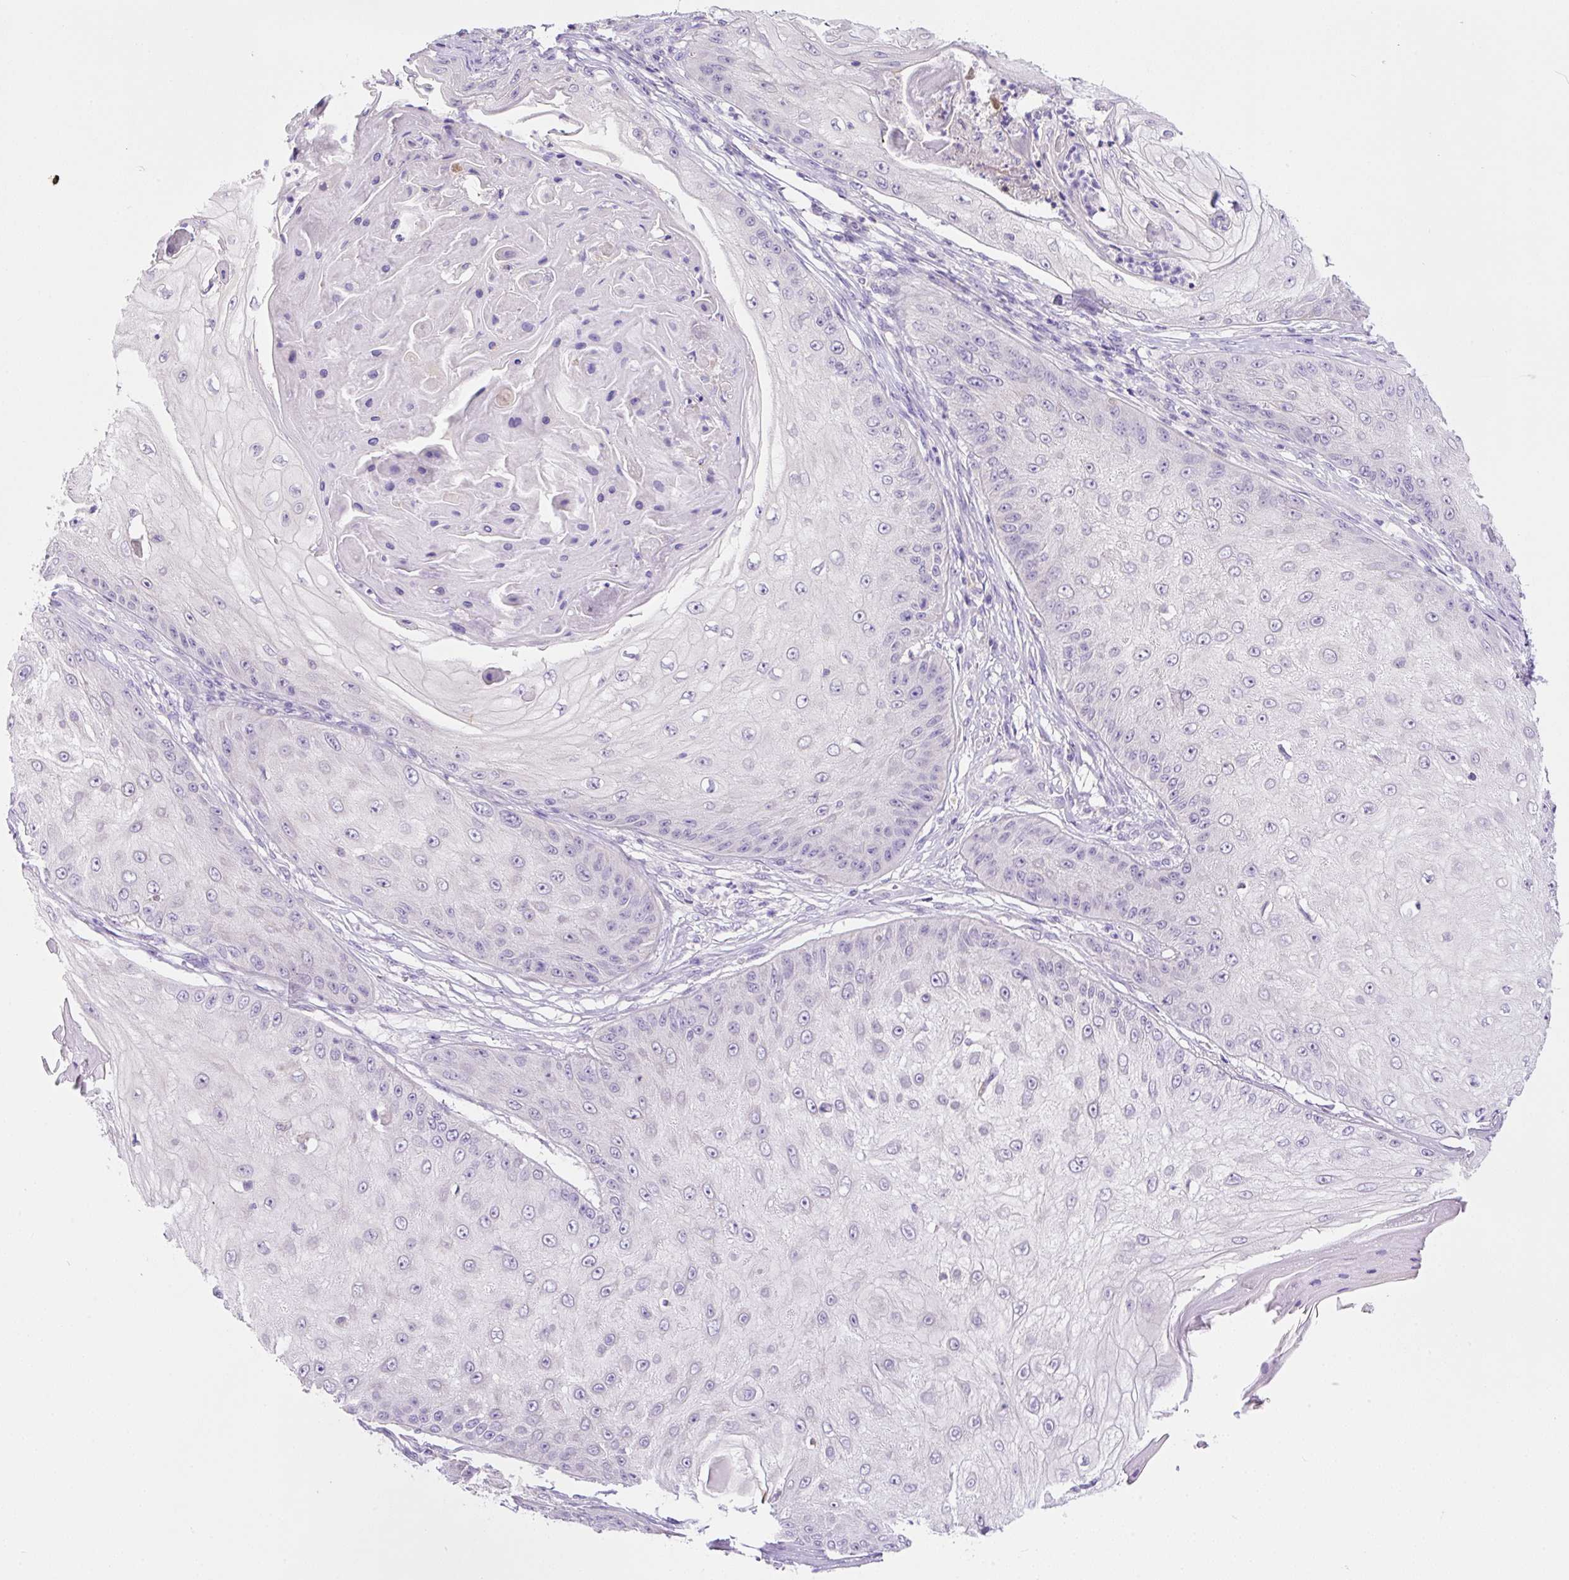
{"staining": {"intensity": "negative", "quantity": "none", "location": "none"}, "tissue": "skin cancer", "cell_type": "Tumor cells", "image_type": "cancer", "snomed": [{"axis": "morphology", "description": "Squamous cell carcinoma, NOS"}, {"axis": "topography", "description": "Skin"}], "caption": "The image exhibits no staining of tumor cells in skin squamous cell carcinoma. (DAB immunohistochemistry with hematoxylin counter stain).", "gene": "NDST3", "patient": {"sex": "male", "age": 70}}